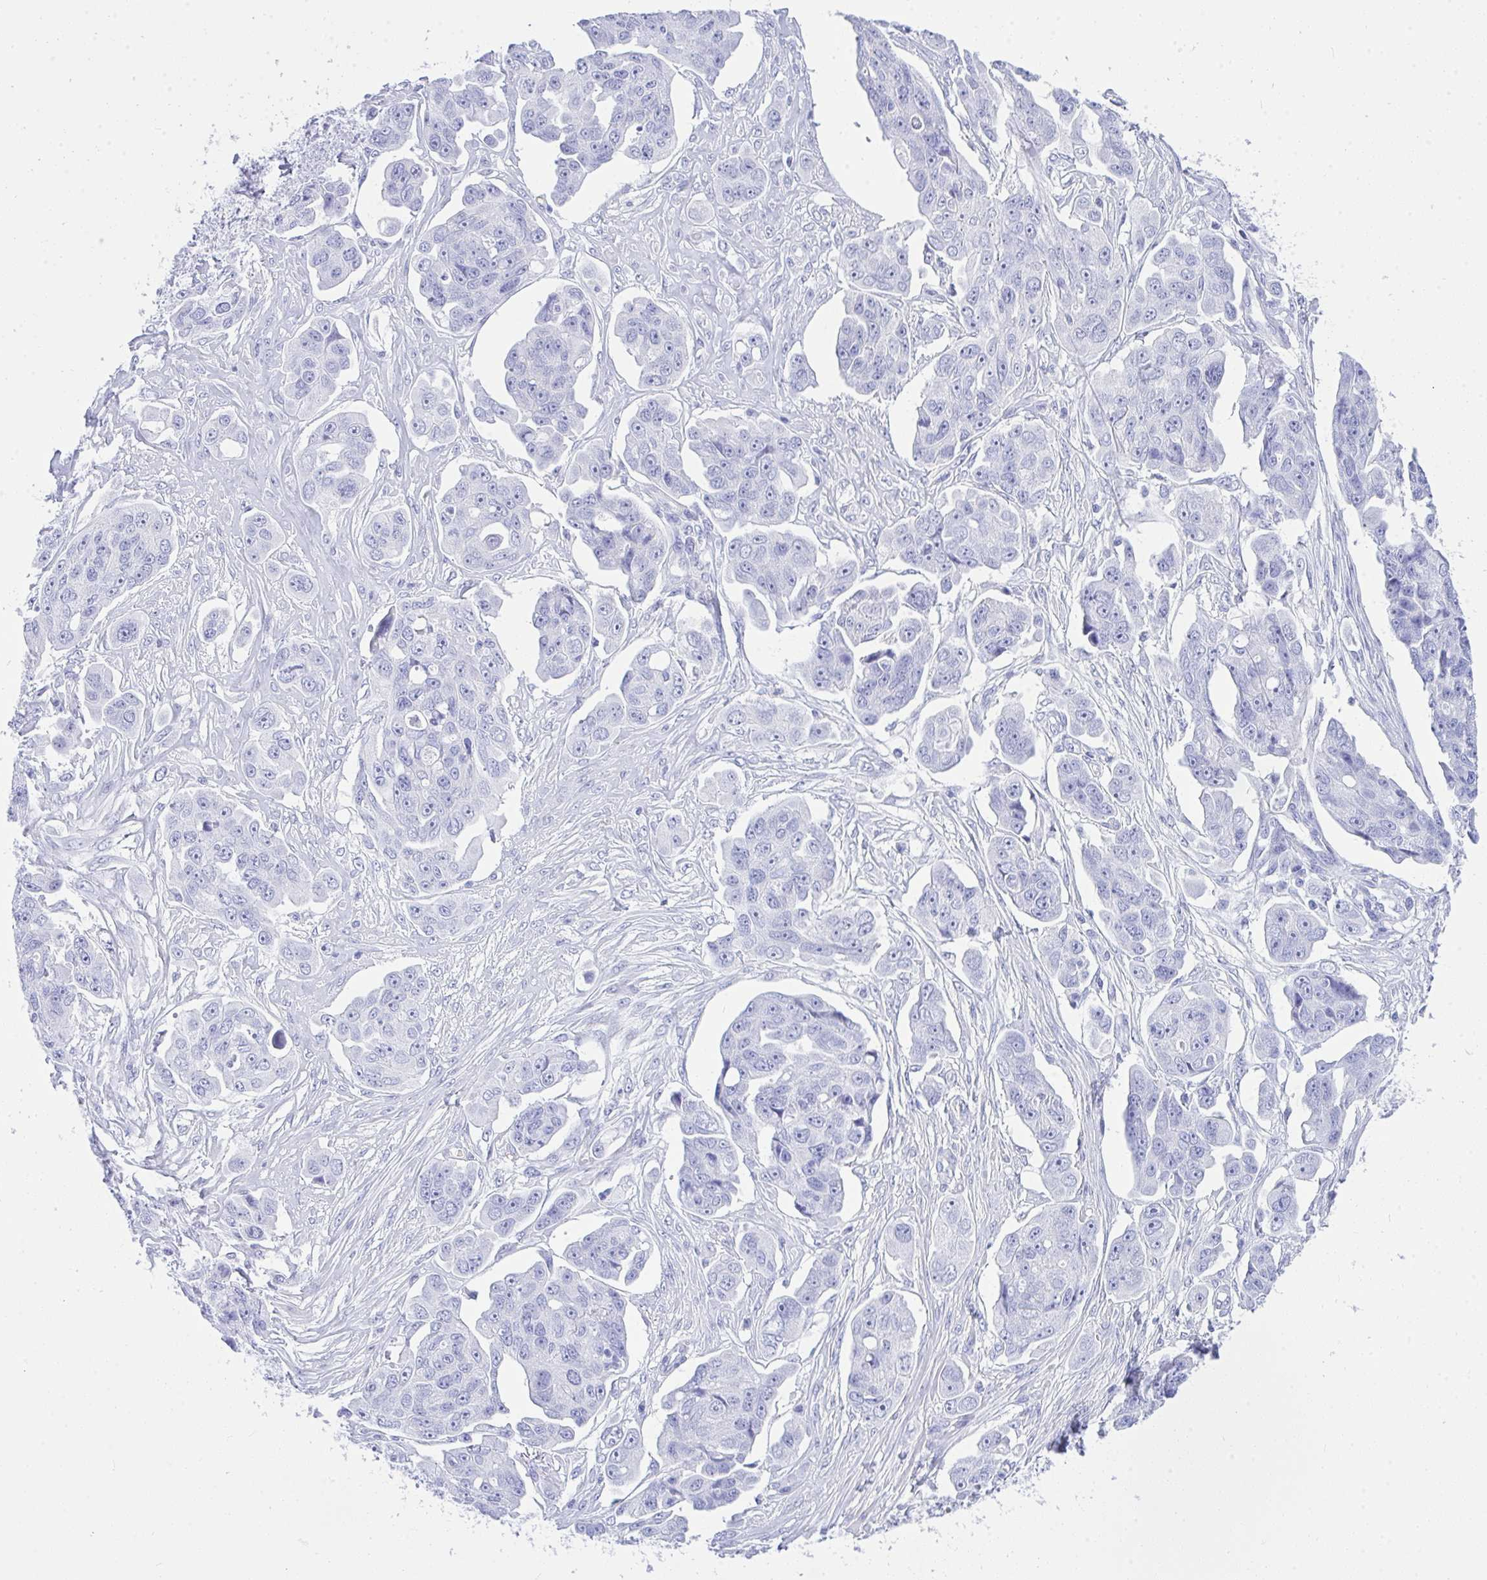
{"staining": {"intensity": "negative", "quantity": "none", "location": "none"}, "tissue": "ovarian cancer", "cell_type": "Tumor cells", "image_type": "cancer", "snomed": [{"axis": "morphology", "description": "Carcinoma, endometroid"}, {"axis": "topography", "description": "Ovary"}], "caption": "IHC image of neoplastic tissue: human endometroid carcinoma (ovarian) stained with DAB (3,3'-diaminobenzidine) displays no significant protein positivity in tumor cells. (Brightfield microscopy of DAB immunohistochemistry (IHC) at high magnification).", "gene": "ANK1", "patient": {"sex": "female", "age": 70}}